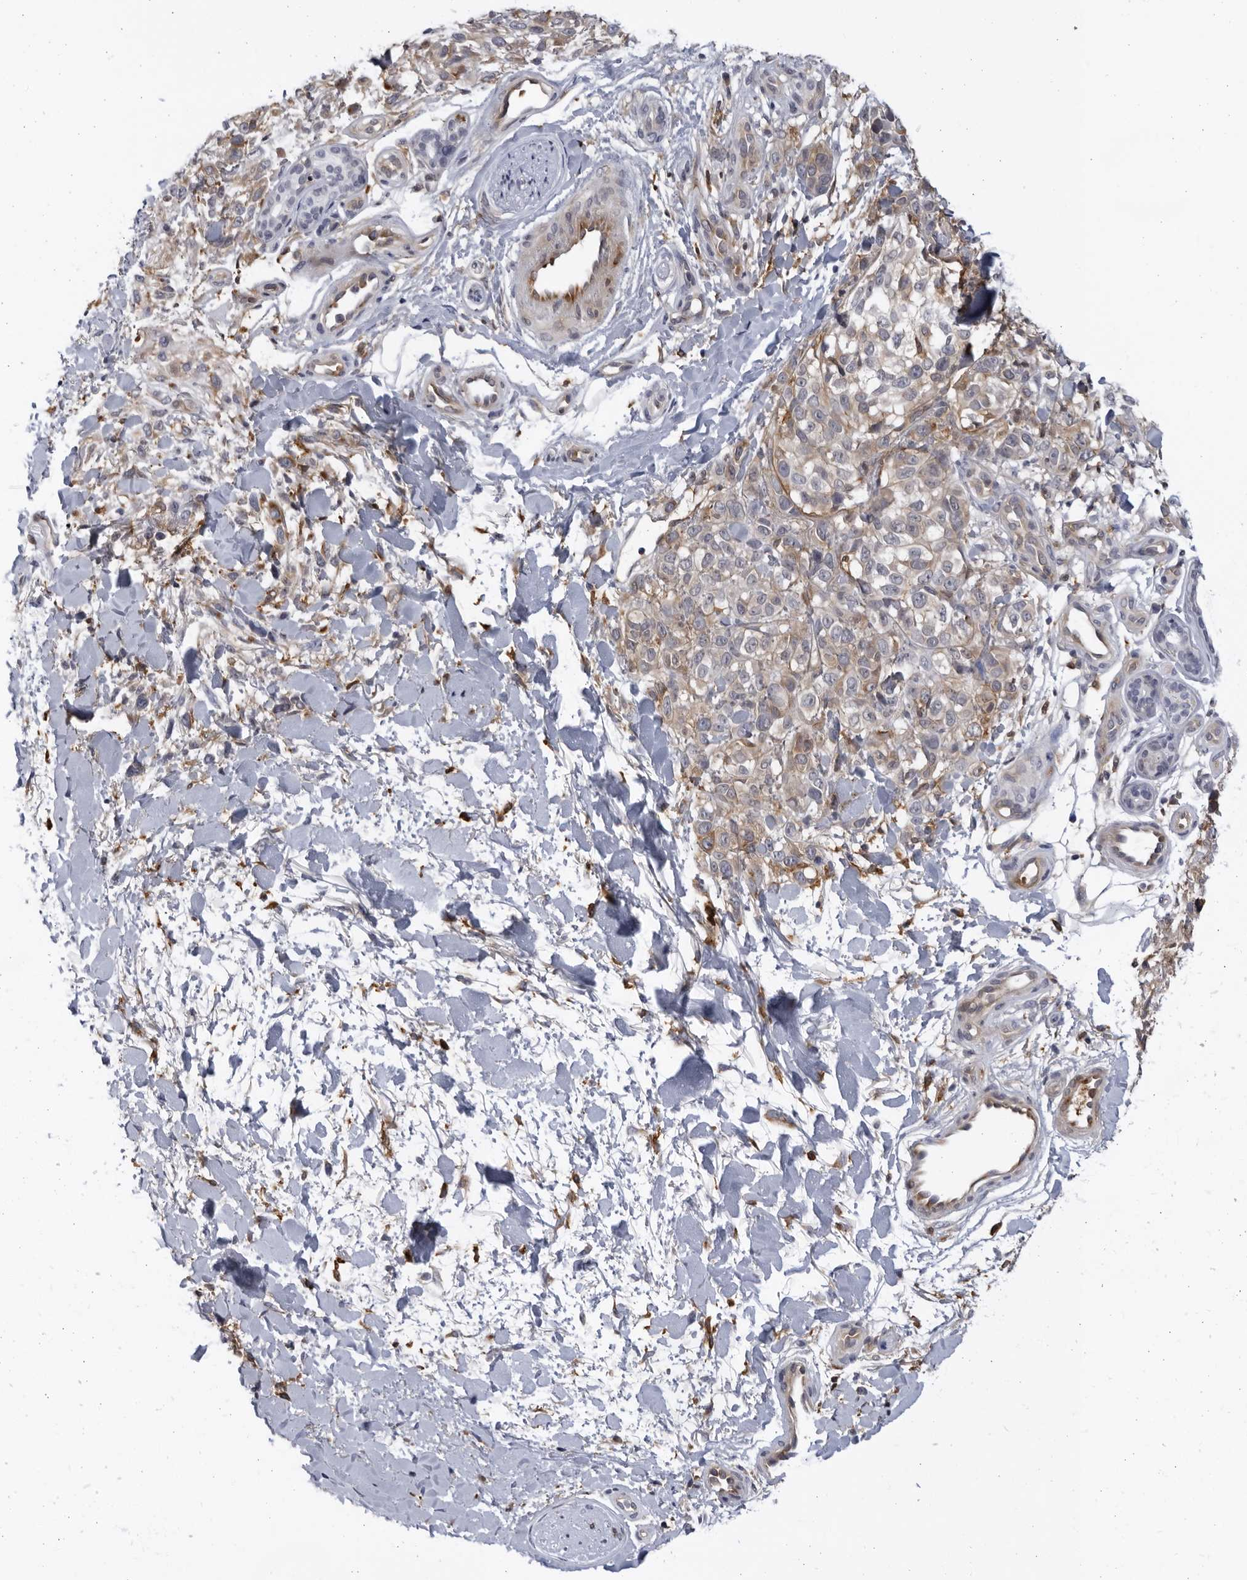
{"staining": {"intensity": "weak", "quantity": ">75%", "location": "cytoplasmic/membranous"}, "tissue": "melanoma", "cell_type": "Tumor cells", "image_type": "cancer", "snomed": [{"axis": "morphology", "description": "Malignant melanoma, Metastatic site"}, {"axis": "topography", "description": "Skin"}], "caption": "DAB immunohistochemical staining of human malignant melanoma (metastatic site) shows weak cytoplasmic/membranous protein positivity in approximately >75% of tumor cells. The protein of interest is shown in brown color, while the nuclei are stained blue.", "gene": "BMP2K", "patient": {"sex": "female", "age": 72}}